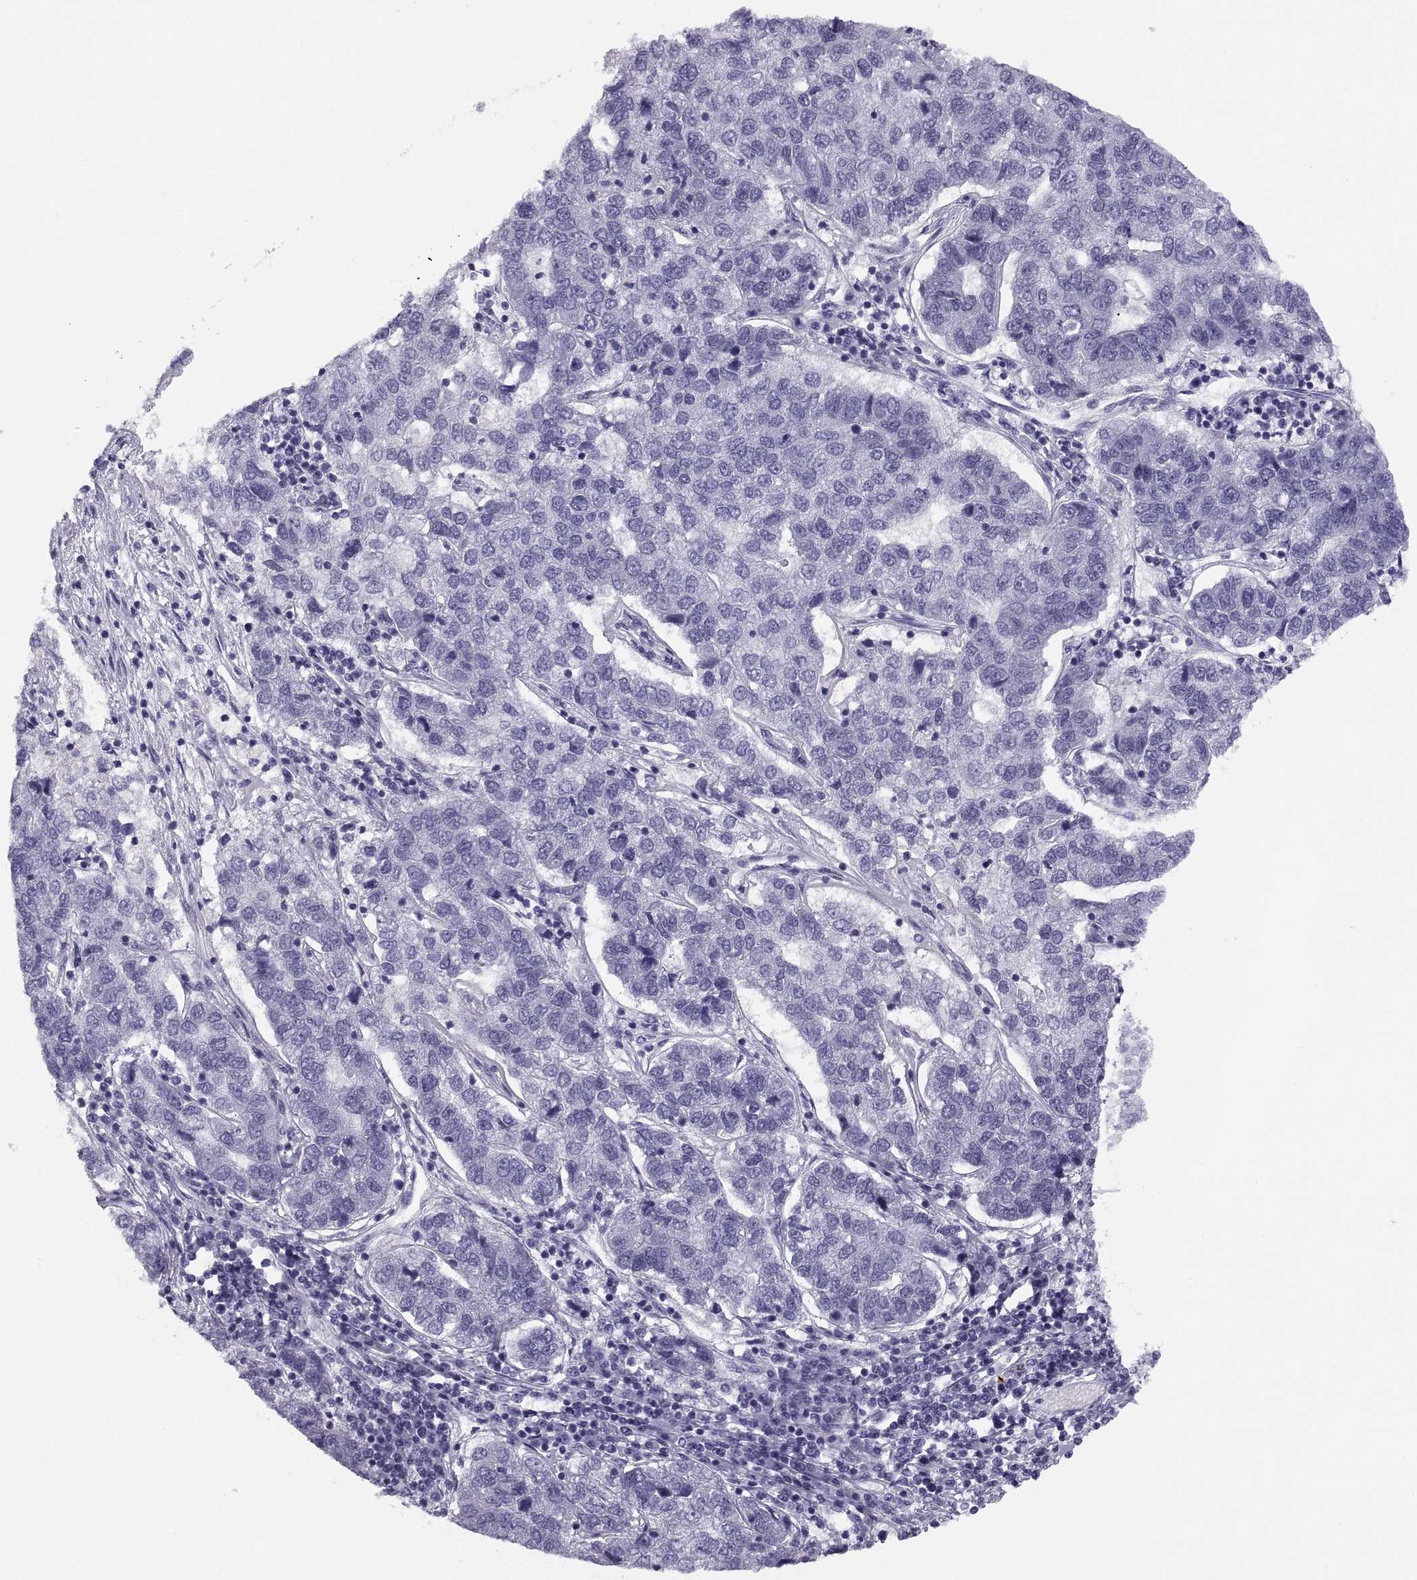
{"staining": {"intensity": "negative", "quantity": "none", "location": "none"}, "tissue": "pancreatic cancer", "cell_type": "Tumor cells", "image_type": "cancer", "snomed": [{"axis": "morphology", "description": "Adenocarcinoma, NOS"}, {"axis": "topography", "description": "Pancreas"}], "caption": "A micrograph of human pancreatic cancer is negative for staining in tumor cells. The staining was performed using DAB (3,3'-diaminobenzidine) to visualize the protein expression in brown, while the nuclei were stained in blue with hematoxylin (Magnification: 20x).", "gene": "PAX2", "patient": {"sex": "female", "age": 61}}